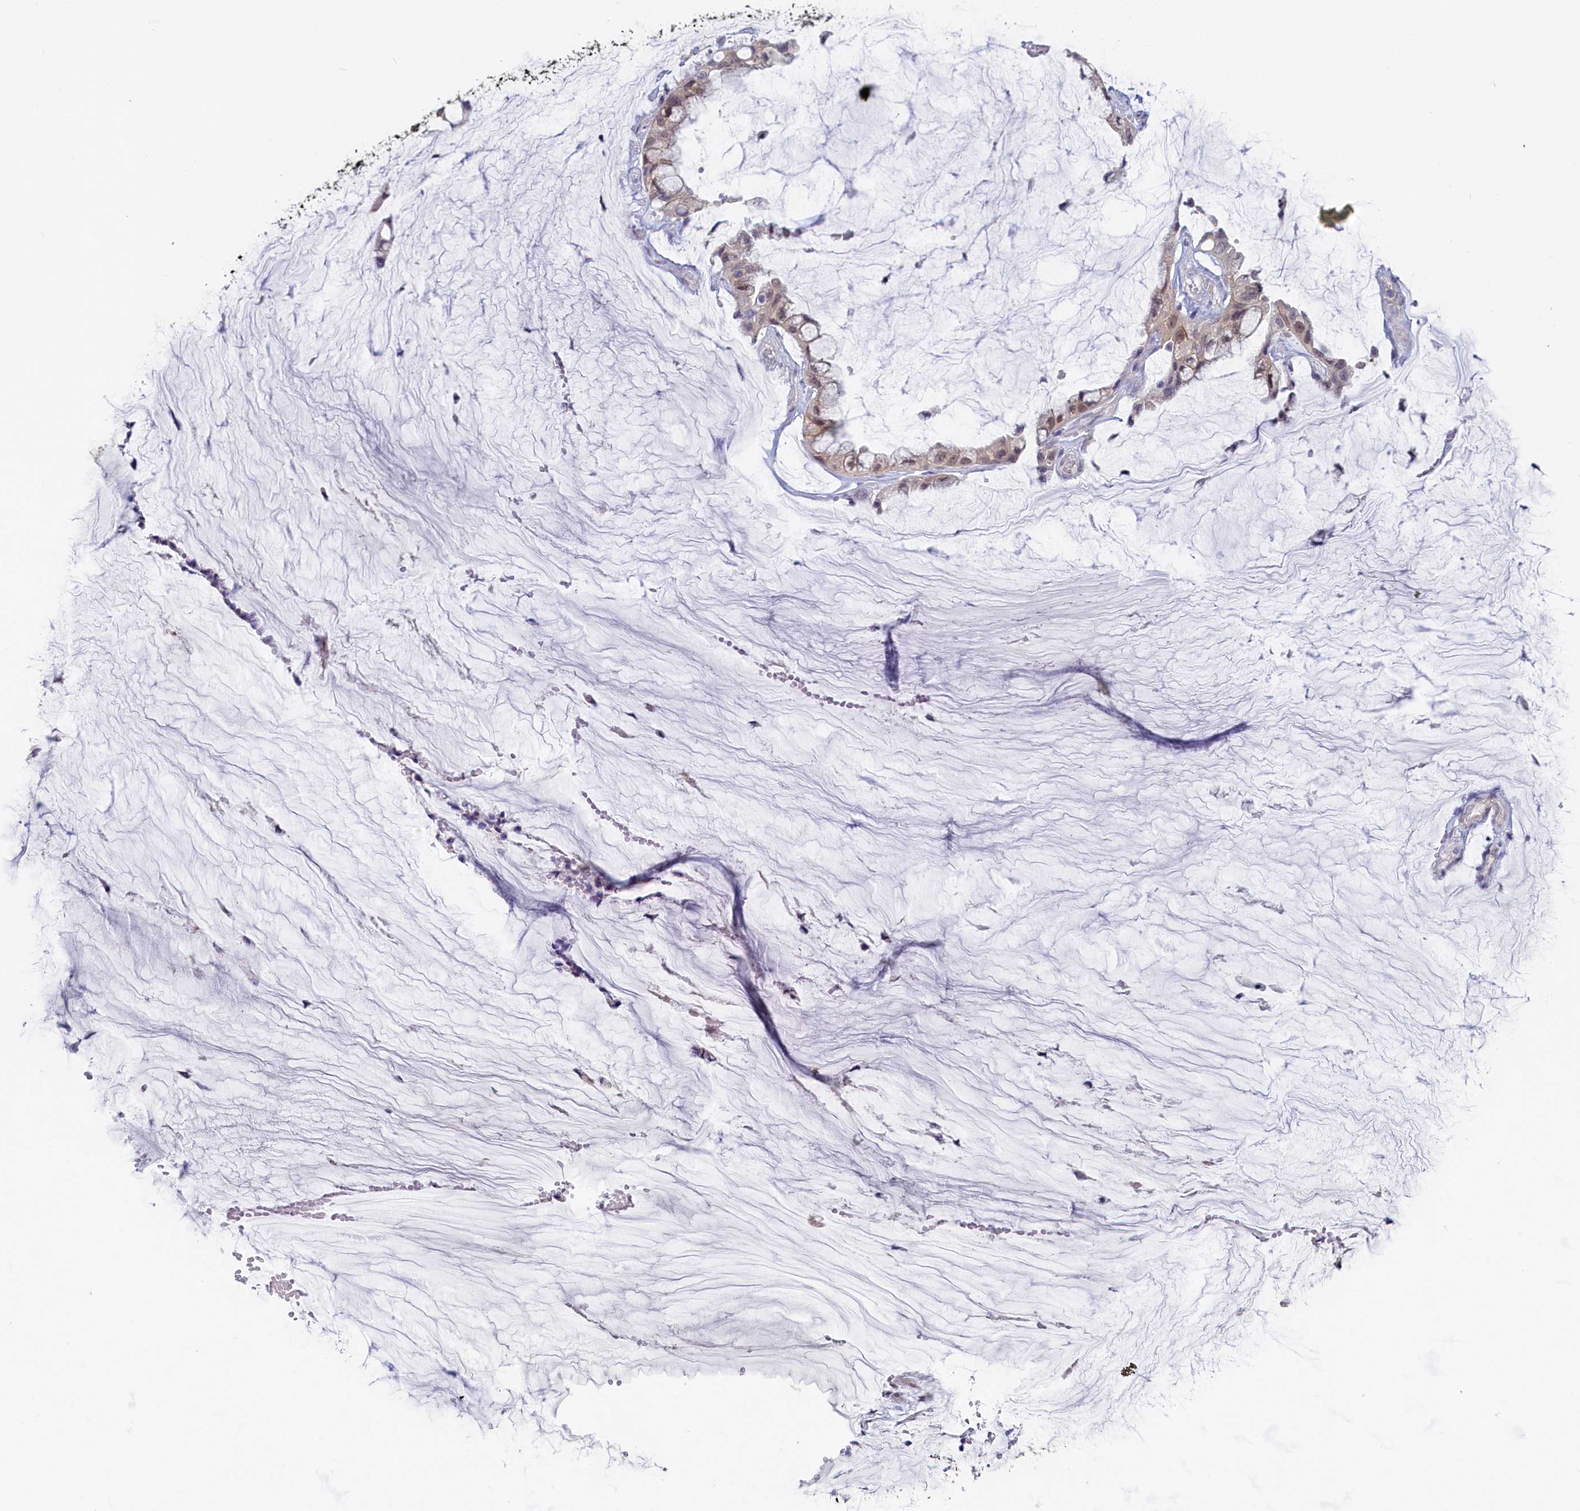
{"staining": {"intensity": "weak", "quantity": "25%-75%", "location": "cytoplasmic/membranous,nuclear"}, "tissue": "ovarian cancer", "cell_type": "Tumor cells", "image_type": "cancer", "snomed": [{"axis": "morphology", "description": "Cystadenocarcinoma, mucinous, NOS"}, {"axis": "topography", "description": "Ovary"}], "caption": "The immunohistochemical stain highlights weak cytoplasmic/membranous and nuclear positivity in tumor cells of ovarian cancer tissue.", "gene": "UCHL3", "patient": {"sex": "female", "age": 39}}